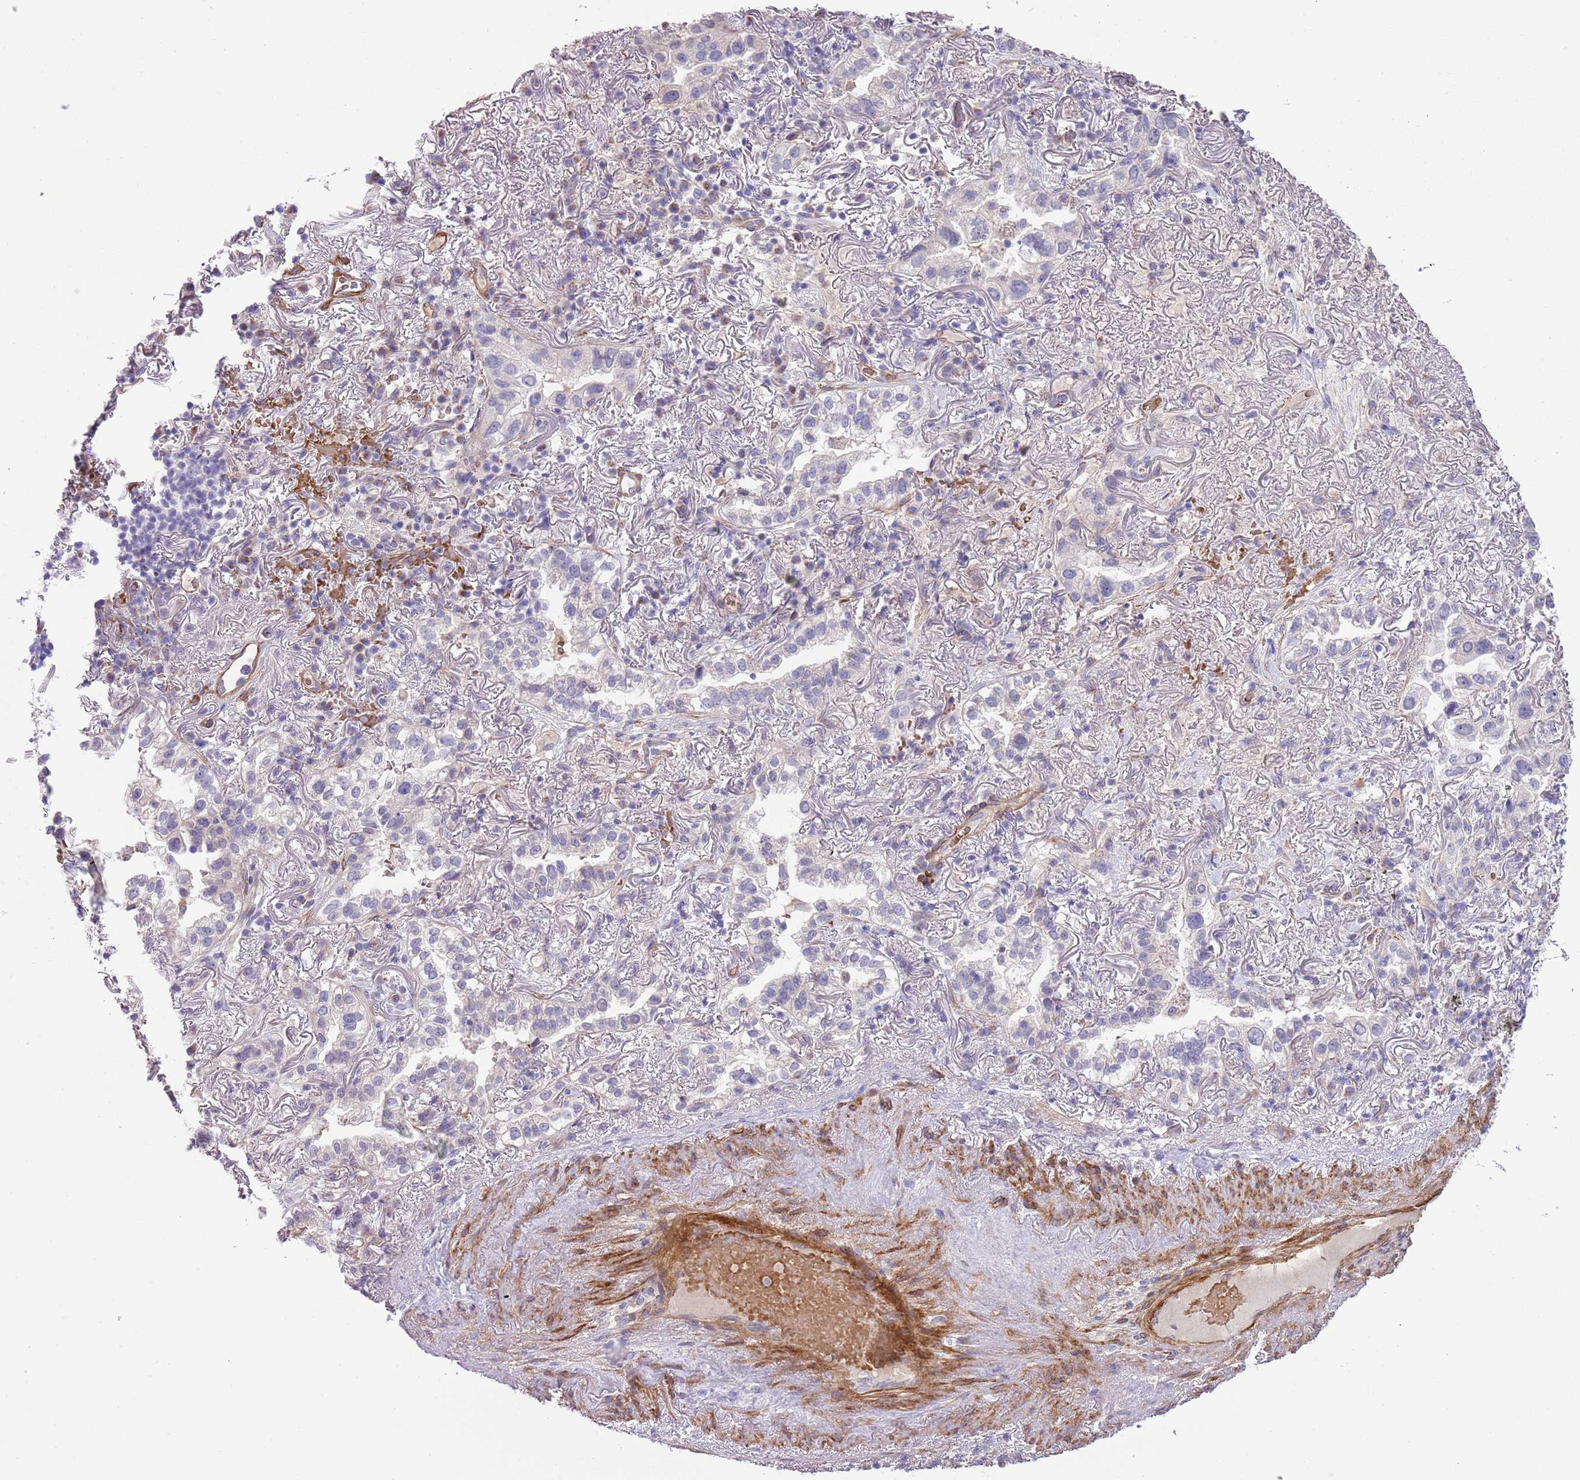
{"staining": {"intensity": "negative", "quantity": "none", "location": "none"}, "tissue": "lung cancer", "cell_type": "Tumor cells", "image_type": "cancer", "snomed": [{"axis": "morphology", "description": "Adenocarcinoma, NOS"}, {"axis": "topography", "description": "Lung"}], "caption": "DAB (3,3'-diaminobenzidine) immunohistochemical staining of lung cancer (adenocarcinoma) demonstrates no significant staining in tumor cells.", "gene": "TINAGL1", "patient": {"sex": "female", "age": 69}}